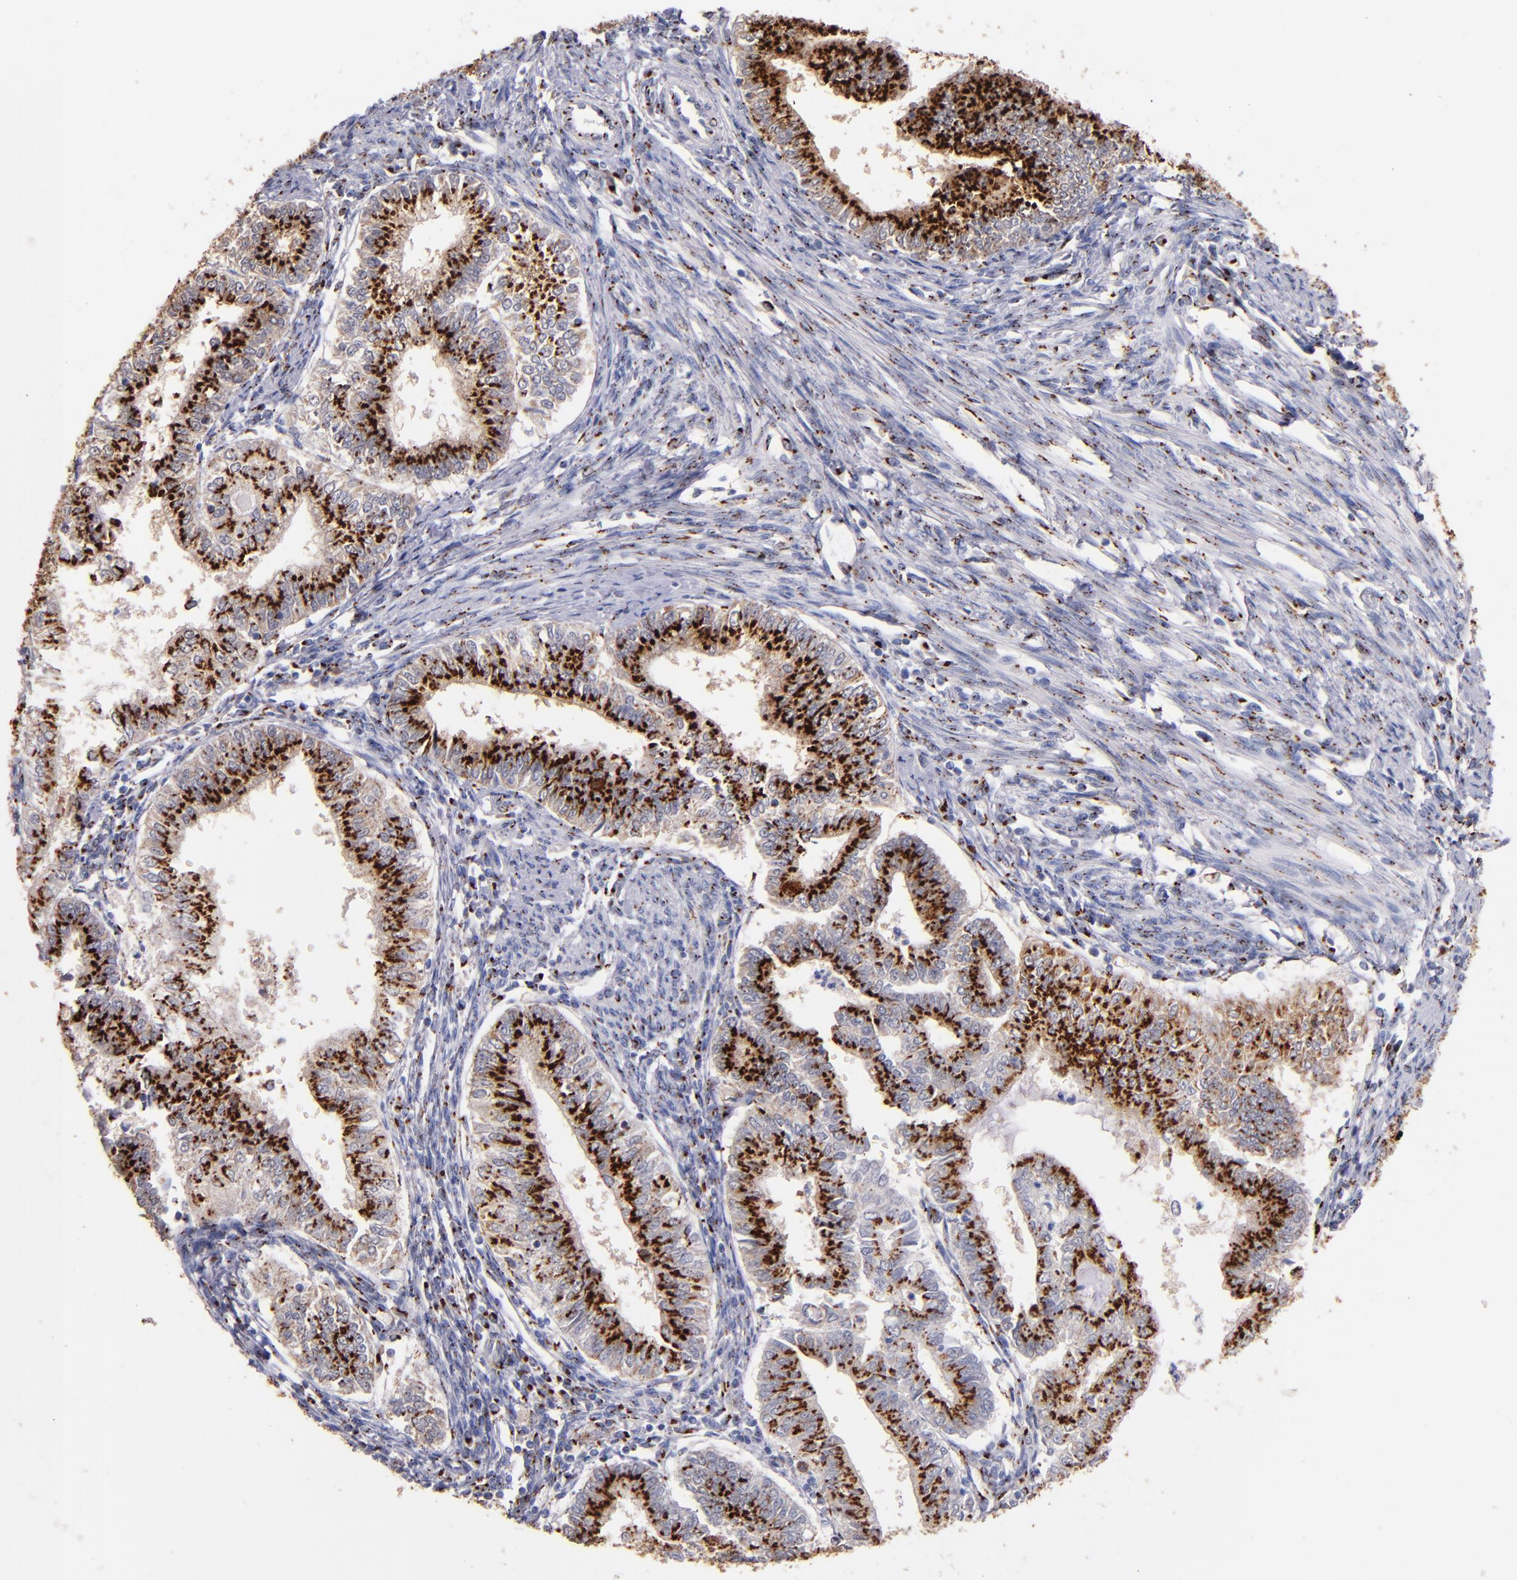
{"staining": {"intensity": "strong", "quantity": ">75%", "location": "cytoplasmic/membranous"}, "tissue": "endometrial cancer", "cell_type": "Tumor cells", "image_type": "cancer", "snomed": [{"axis": "morphology", "description": "Adenocarcinoma, NOS"}, {"axis": "topography", "description": "Endometrium"}], "caption": "Immunohistochemistry (IHC) (DAB) staining of endometrial adenocarcinoma exhibits strong cytoplasmic/membranous protein expression in about >75% of tumor cells. Immunohistochemistry (IHC) stains the protein of interest in brown and the nuclei are stained blue.", "gene": "GOLIM4", "patient": {"sex": "female", "age": 66}}